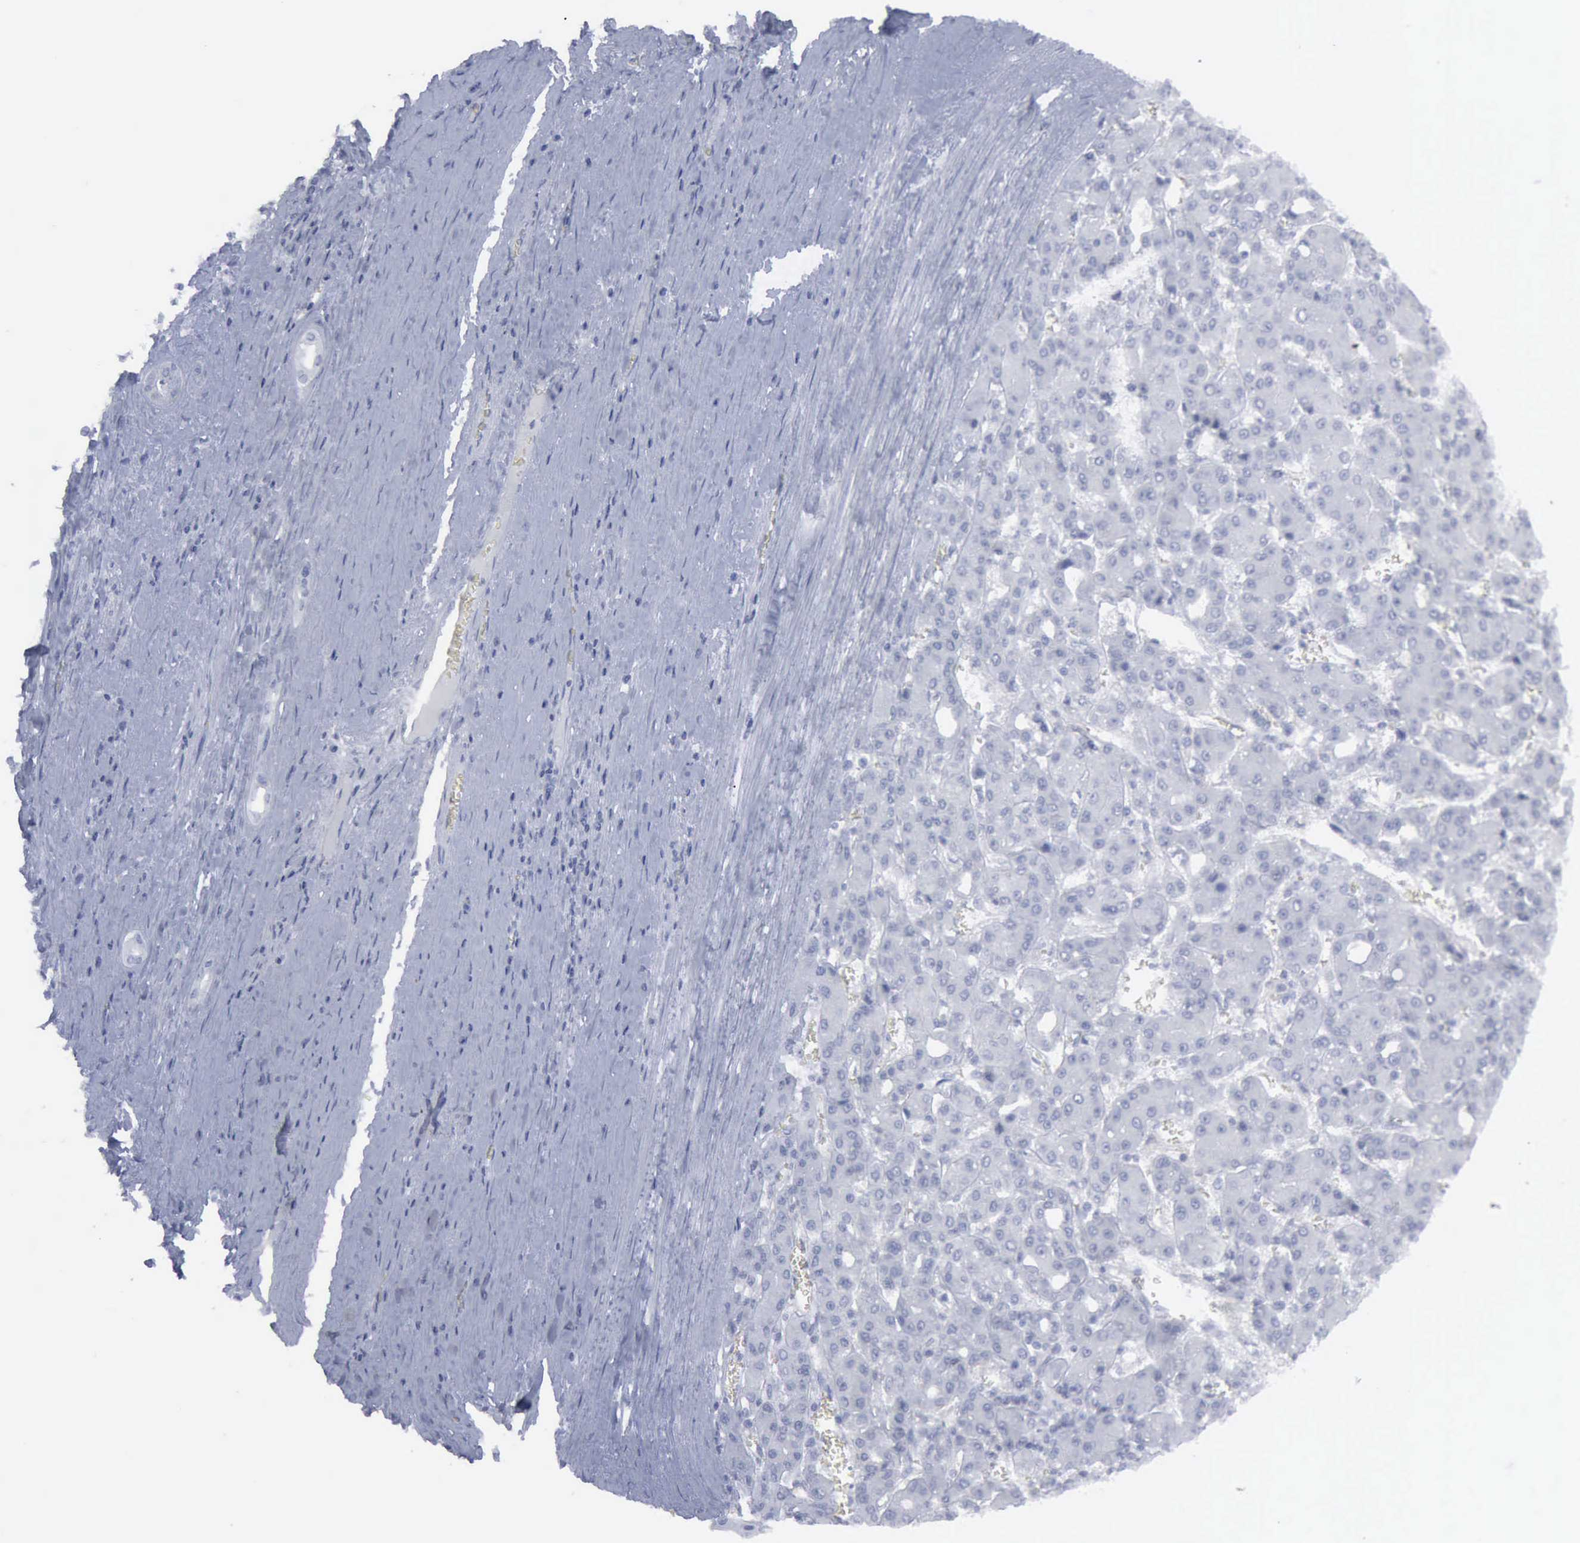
{"staining": {"intensity": "negative", "quantity": "none", "location": "none"}, "tissue": "liver cancer", "cell_type": "Tumor cells", "image_type": "cancer", "snomed": [{"axis": "morphology", "description": "Carcinoma, Hepatocellular, NOS"}, {"axis": "topography", "description": "Liver"}], "caption": "Micrograph shows no significant protein positivity in tumor cells of hepatocellular carcinoma (liver).", "gene": "VCAM1", "patient": {"sex": "male", "age": 69}}